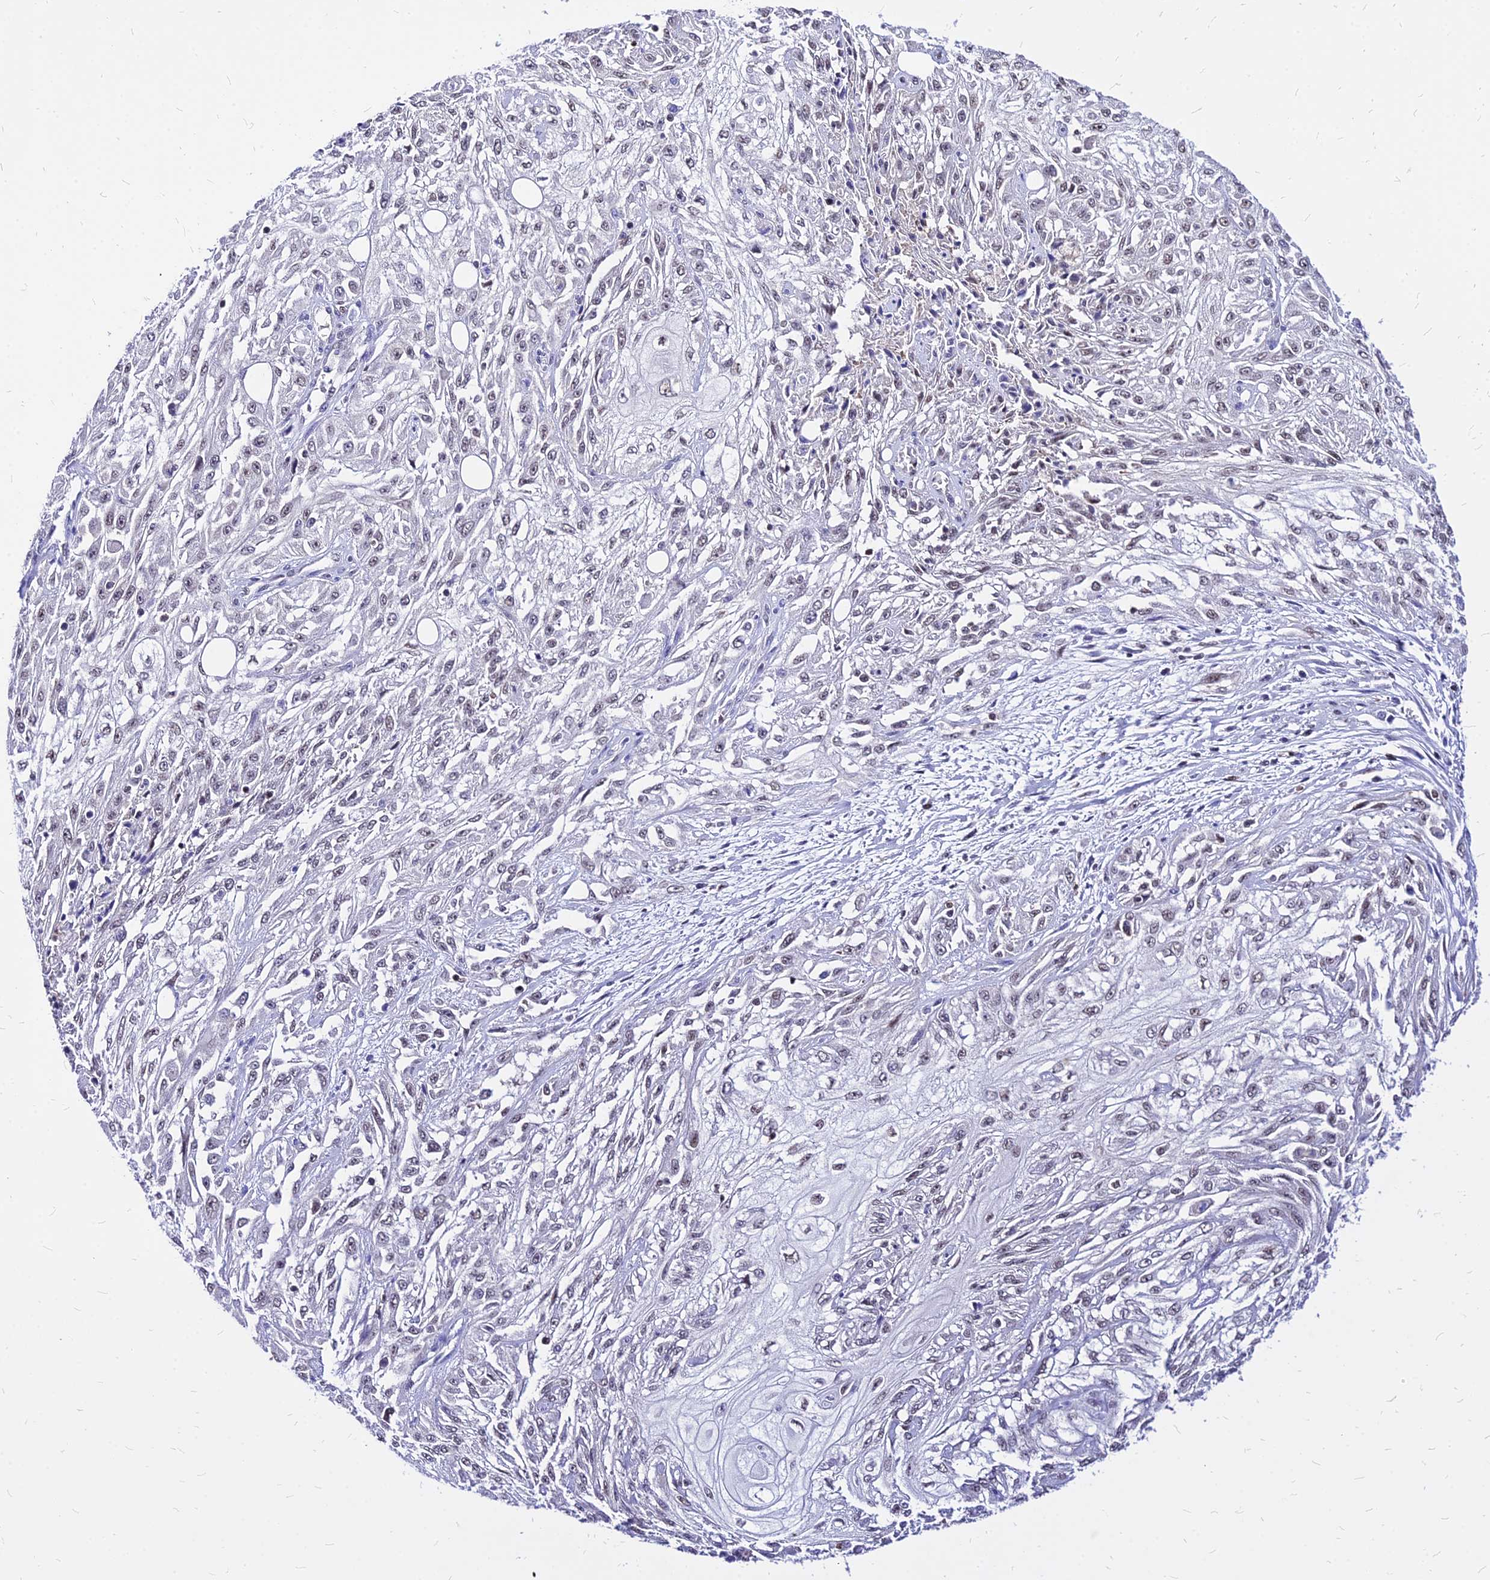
{"staining": {"intensity": "negative", "quantity": "none", "location": "none"}, "tissue": "skin cancer", "cell_type": "Tumor cells", "image_type": "cancer", "snomed": [{"axis": "morphology", "description": "Squamous cell carcinoma, NOS"}, {"axis": "morphology", "description": "Squamous cell carcinoma, metastatic, NOS"}, {"axis": "topography", "description": "Skin"}, {"axis": "topography", "description": "Lymph node"}], "caption": "There is no significant staining in tumor cells of skin cancer.", "gene": "PAXX", "patient": {"sex": "male", "age": 75}}